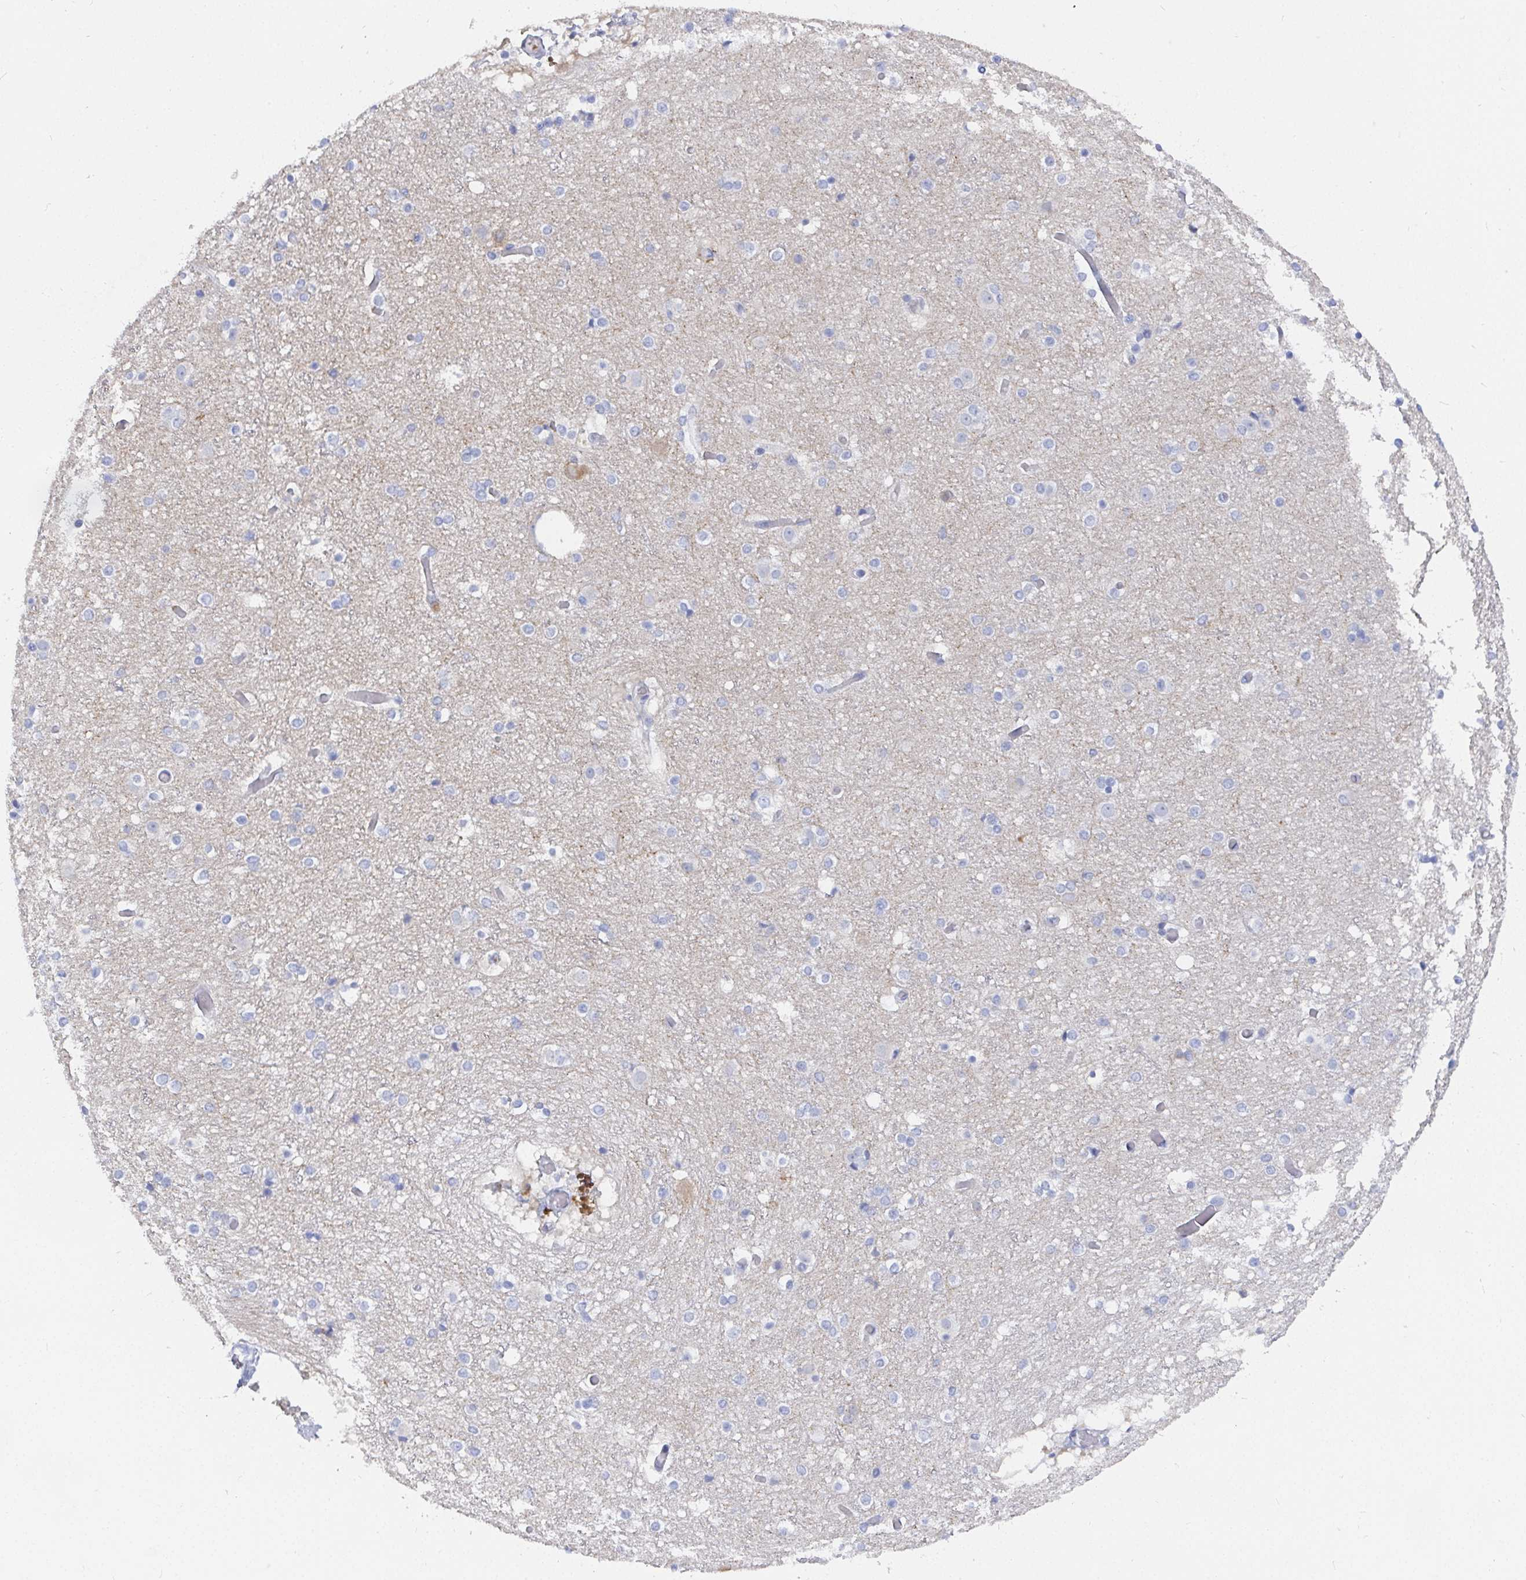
{"staining": {"intensity": "negative", "quantity": "none", "location": "none"}, "tissue": "cerebral cortex", "cell_type": "Endothelial cells", "image_type": "normal", "snomed": [{"axis": "morphology", "description": "Normal tissue, NOS"}, {"axis": "topography", "description": "Cerebral cortex"}], "caption": "Image shows no protein staining in endothelial cells of benign cerebral cortex. Brightfield microscopy of immunohistochemistry (IHC) stained with DAB (3,3'-diaminobenzidine) (brown) and hematoxylin (blue), captured at high magnification.", "gene": "GRIA1", "patient": {"sex": "female", "age": 52}}